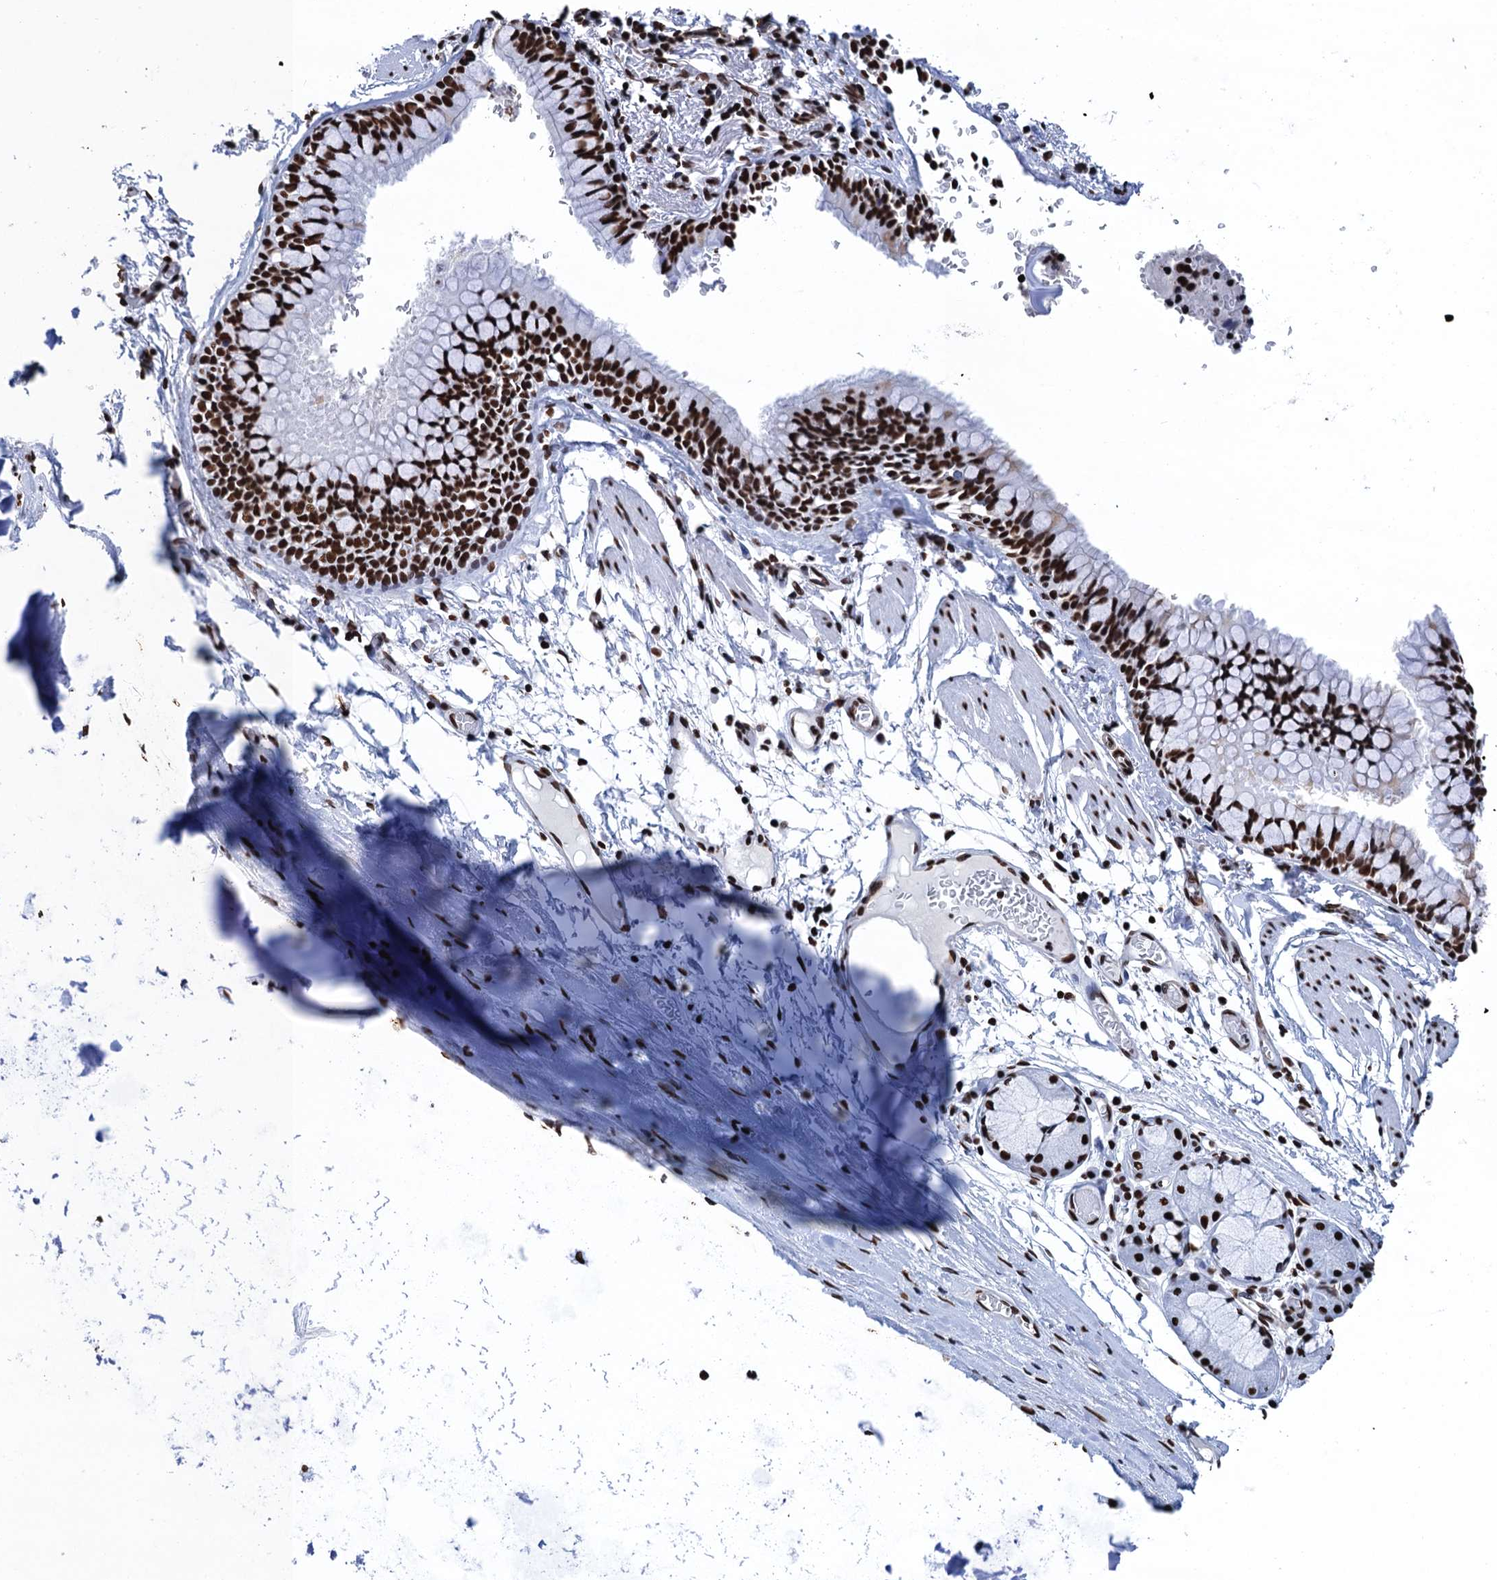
{"staining": {"intensity": "strong", "quantity": ">75%", "location": "nuclear"}, "tissue": "bronchus", "cell_type": "Respiratory epithelial cells", "image_type": "normal", "snomed": [{"axis": "morphology", "description": "Normal tissue, NOS"}, {"axis": "topography", "description": "Cartilage tissue"}, {"axis": "topography", "description": "Bronchus"}], "caption": "Immunohistochemical staining of benign bronchus demonstrates high levels of strong nuclear staining in about >75% of respiratory epithelial cells.", "gene": "UBA2", "patient": {"sex": "female", "age": 36}}